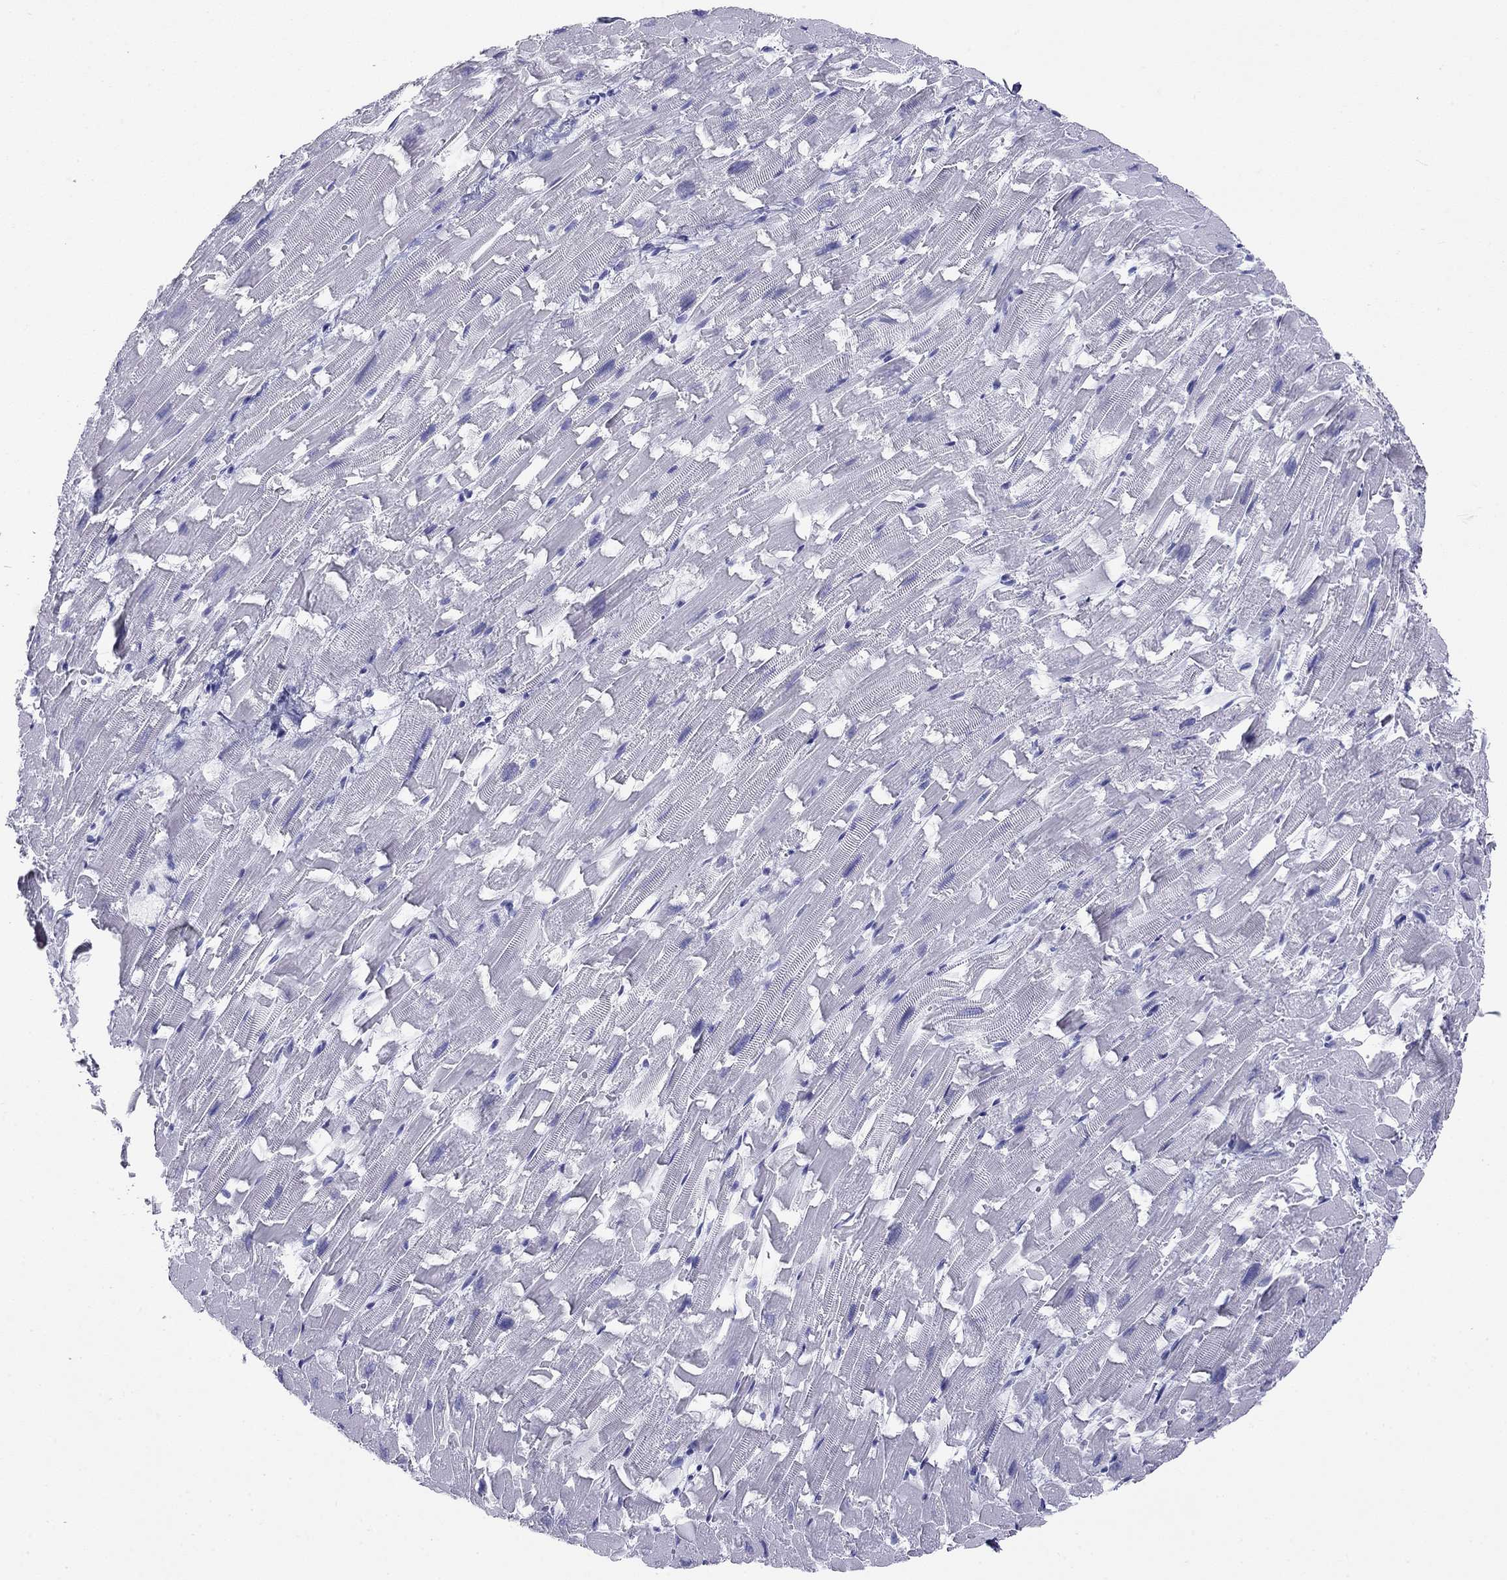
{"staining": {"intensity": "negative", "quantity": "none", "location": "none"}, "tissue": "heart muscle", "cell_type": "Cardiomyocytes", "image_type": "normal", "snomed": [{"axis": "morphology", "description": "Normal tissue, NOS"}, {"axis": "topography", "description": "Heart"}], "caption": "DAB (3,3'-diaminobenzidine) immunohistochemical staining of unremarkable human heart muscle reveals no significant positivity in cardiomyocytes.", "gene": "HLA", "patient": {"sex": "female", "age": 64}}